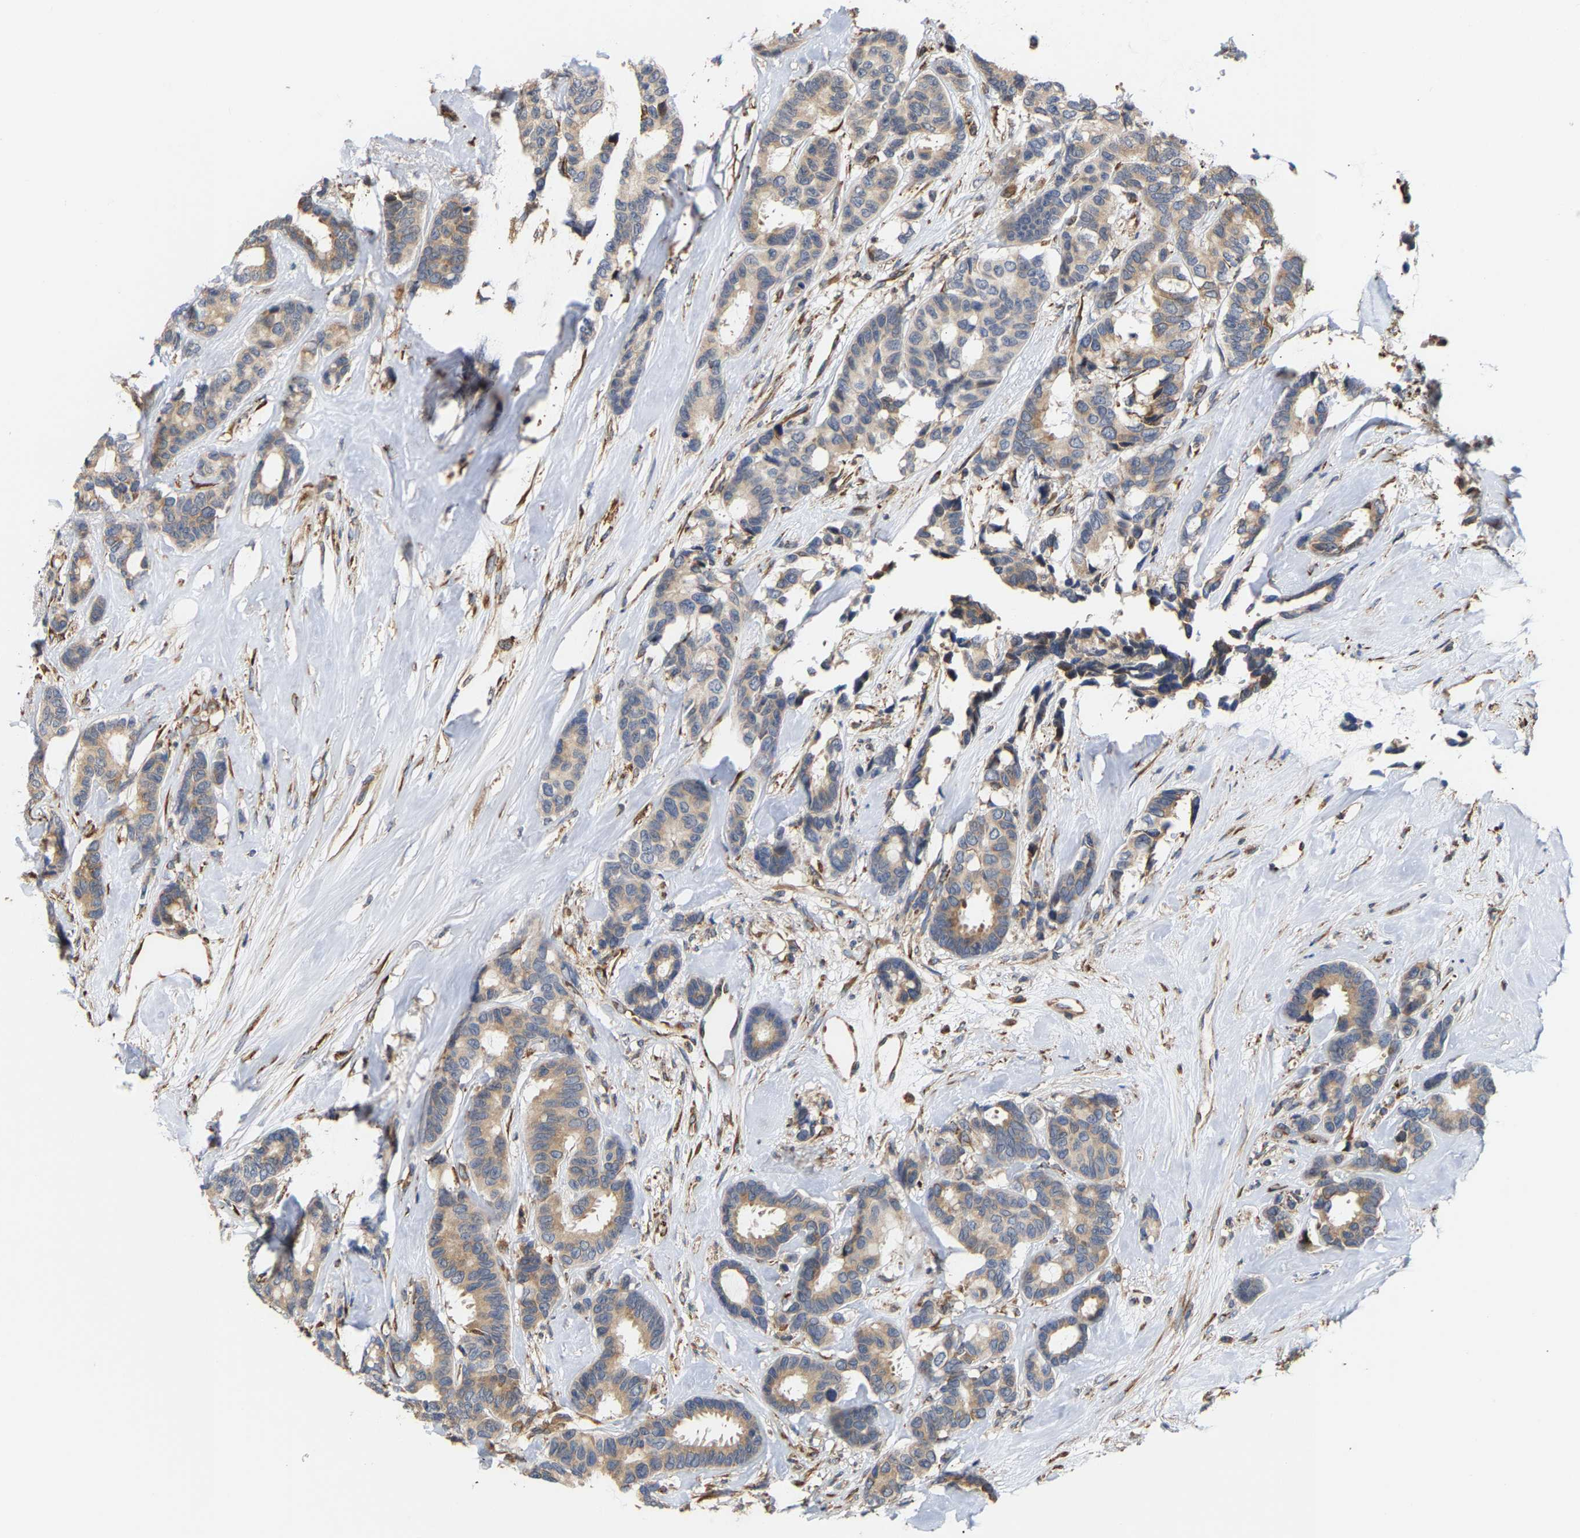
{"staining": {"intensity": "weak", "quantity": ">75%", "location": "cytoplasmic/membranous"}, "tissue": "breast cancer", "cell_type": "Tumor cells", "image_type": "cancer", "snomed": [{"axis": "morphology", "description": "Duct carcinoma"}, {"axis": "topography", "description": "Breast"}], "caption": "A high-resolution photomicrograph shows immunohistochemistry (IHC) staining of invasive ductal carcinoma (breast), which exhibits weak cytoplasmic/membranous staining in about >75% of tumor cells.", "gene": "ARAP1", "patient": {"sex": "female", "age": 87}}